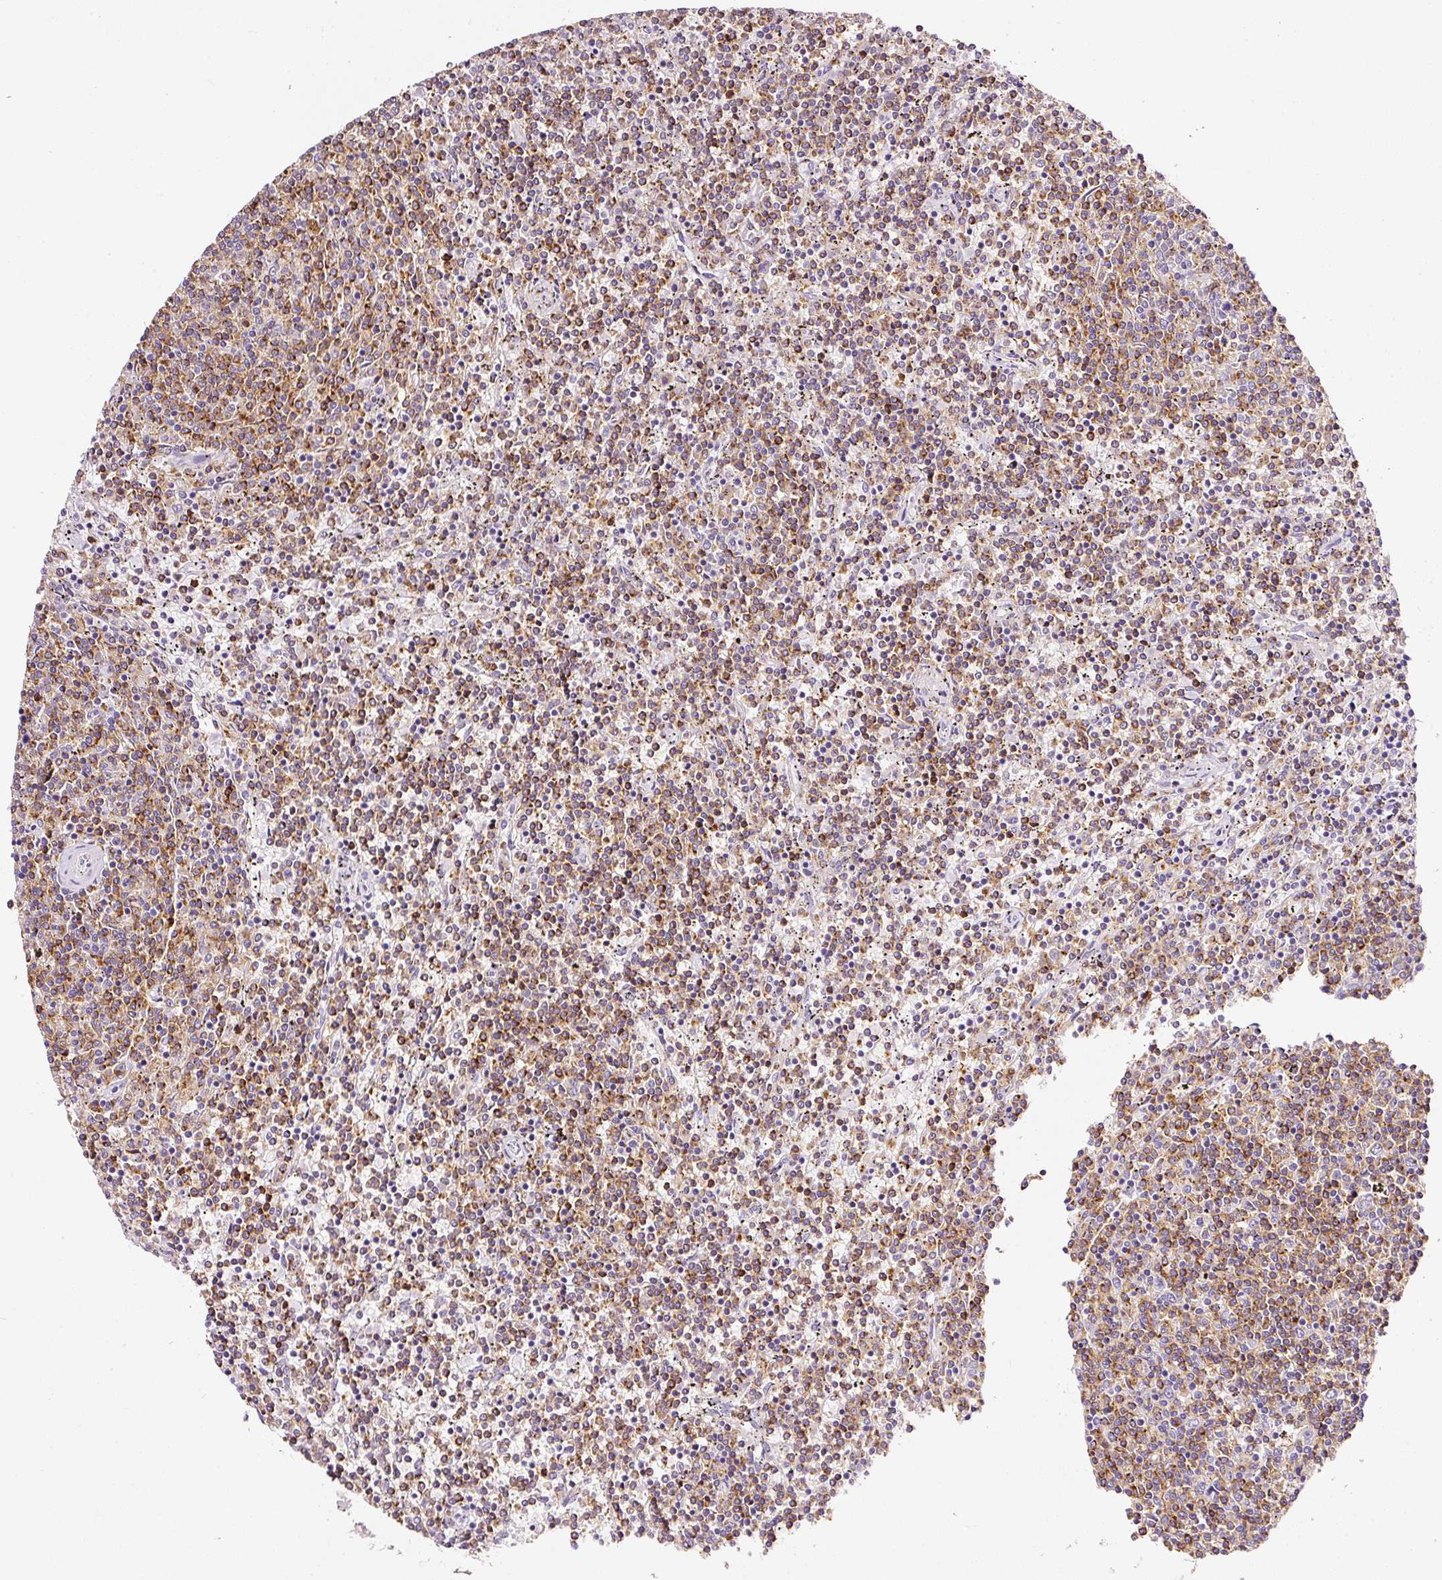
{"staining": {"intensity": "moderate", "quantity": "25%-75%", "location": "cytoplasmic/membranous"}, "tissue": "lymphoma", "cell_type": "Tumor cells", "image_type": "cancer", "snomed": [{"axis": "morphology", "description": "Malignant lymphoma, non-Hodgkin's type, Low grade"}, {"axis": "topography", "description": "Spleen"}], "caption": "Human lymphoma stained with a brown dye reveals moderate cytoplasmic/membranous positive expression in about 25%-75% of tumor cells.", "gene": "CYB561A3", "patient": {"sex": "female", "age": 50}}